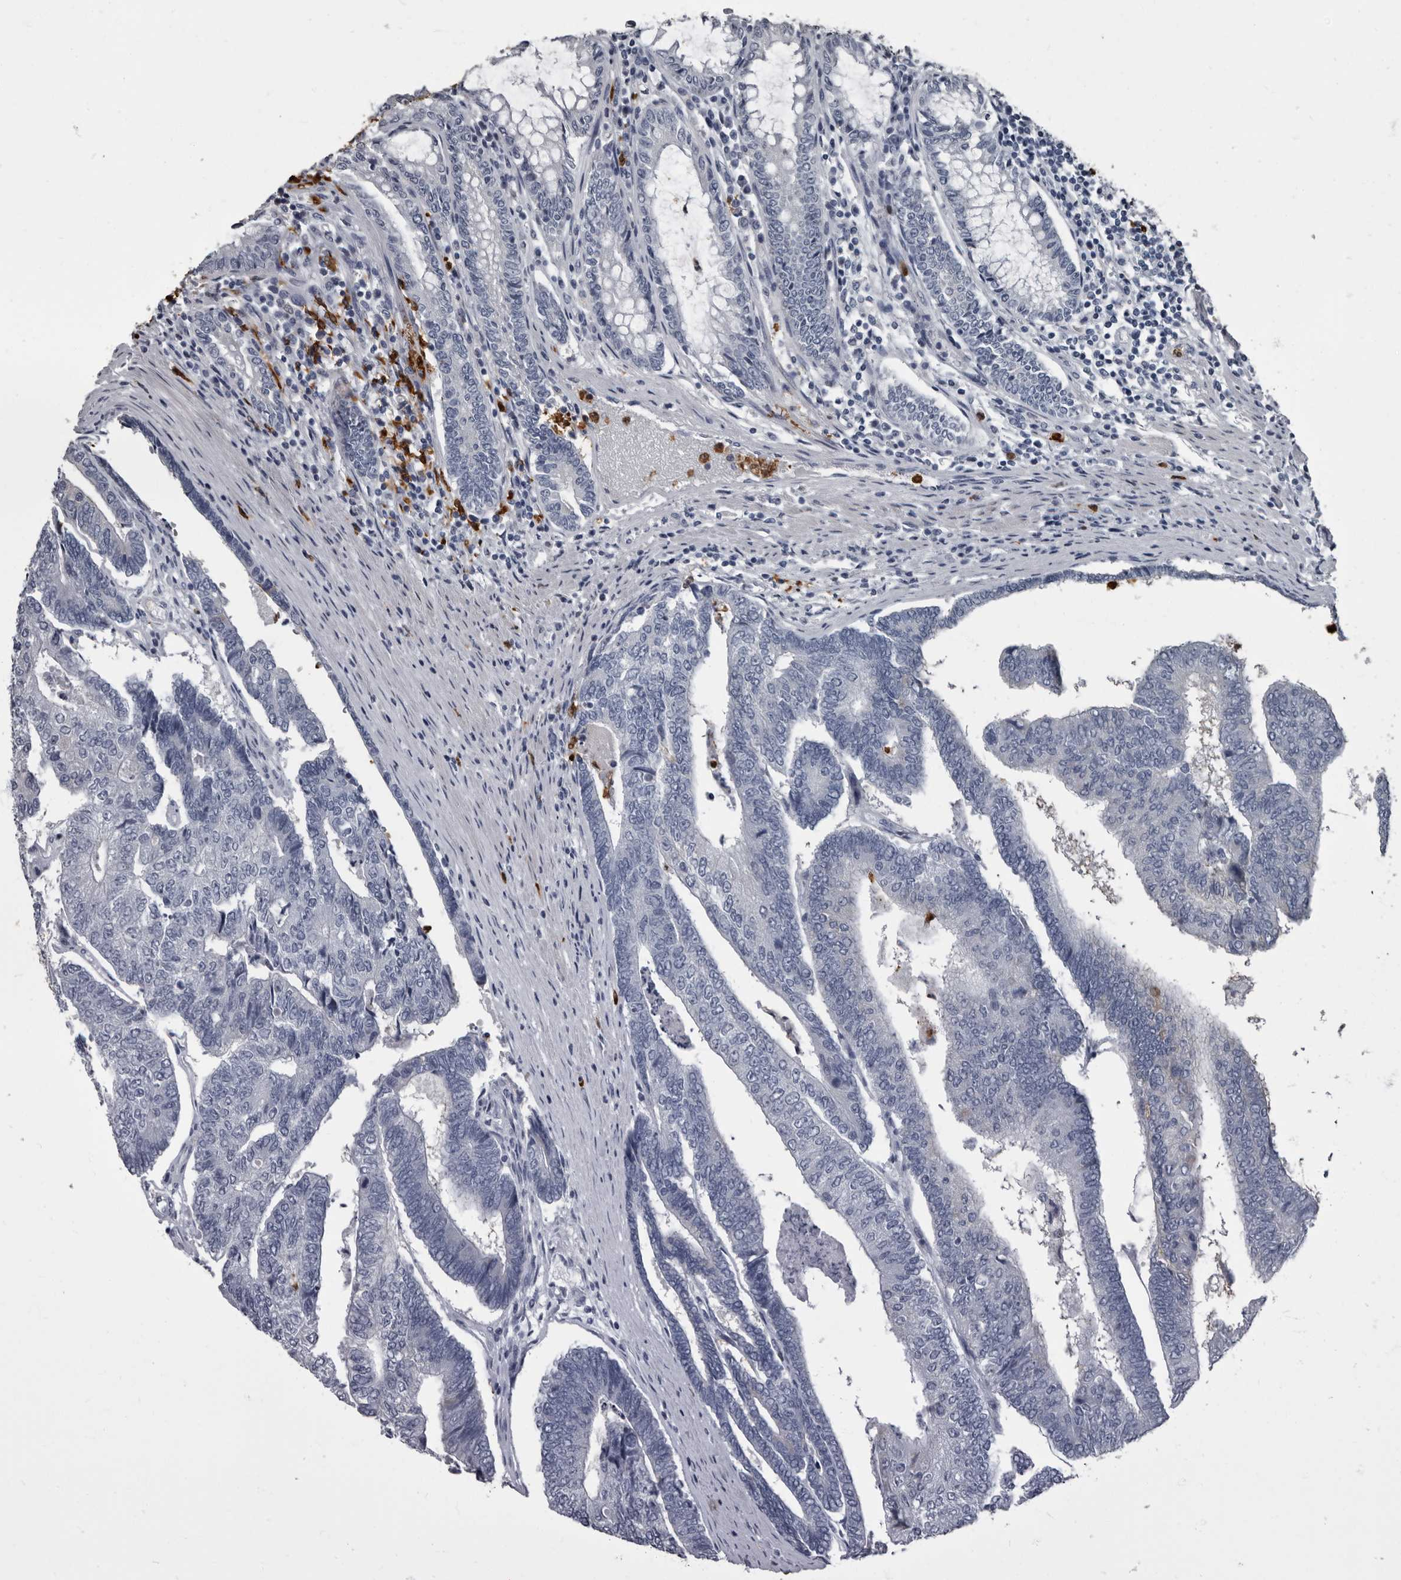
{"staining": {"intensity": "negative", "quantity": "none", "location": "none"}, "tissue": "colorectal cancer", "cell_type": "Tumor cells", "image_type": "cancer", "snomed": [{"axis": "morphology", "description": "Adenocarcinoma, NOS"}, {"axis": "topography", "description": "Colon"}], "caption": "Colorectal cancer (adenocarcinoma) stained for a protein using IHC reveals no staining tumor cells.", "gene": "TPD52L1", "patient": {"sex": "female", "age": 67}}